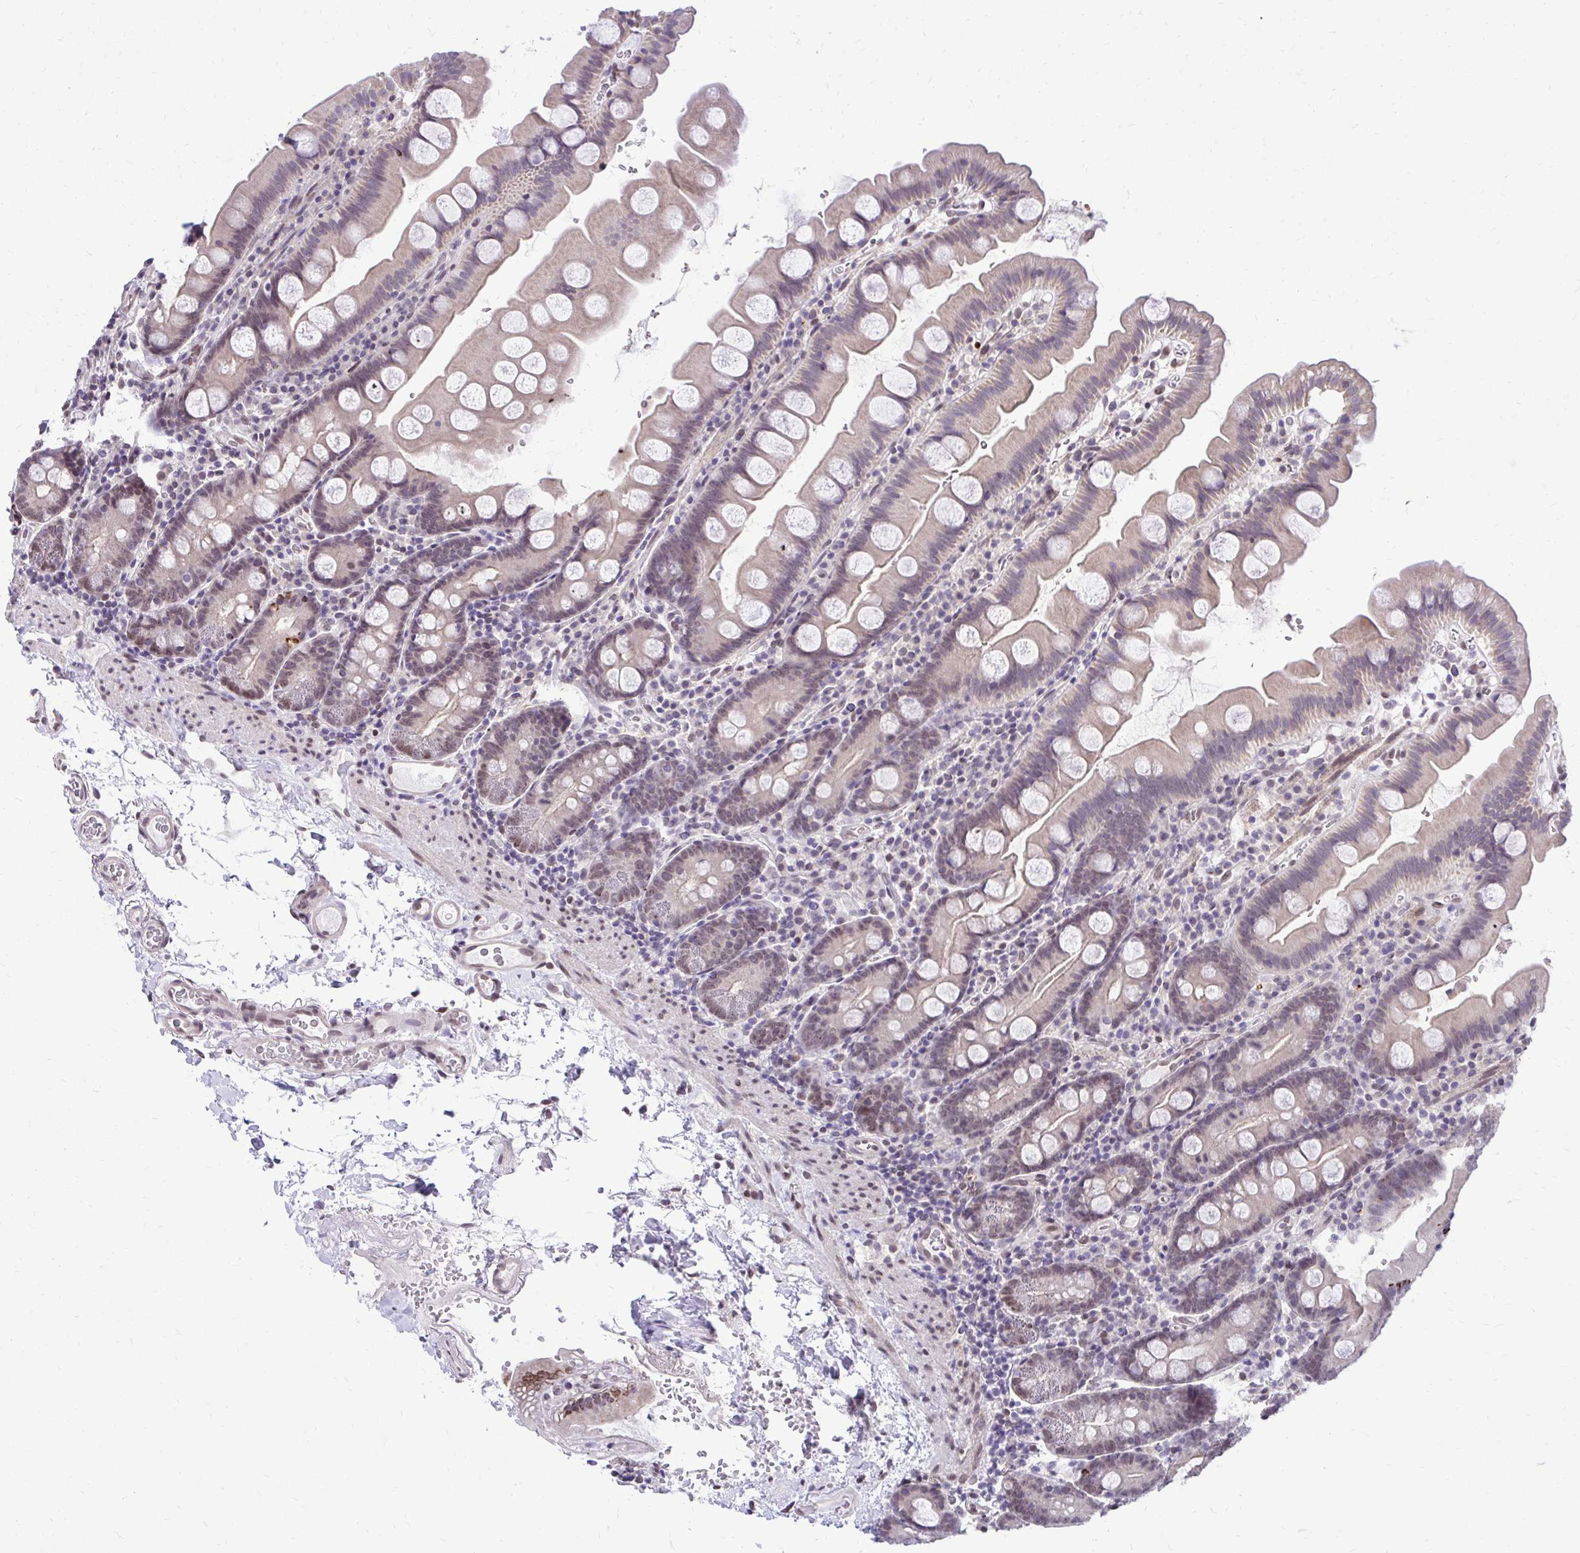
{"staining": {"intensity": "moderate", "quantity": "25%-75%", "location": "nuclear"}, "tissue": "small intestine", "cell_type": "Glandular cells", "image_type": "normal", "snomed": [{"axis": "morphology", "description": "Normal tissue, NOS"}, {"axis": "topography", "description": "Small intestine"}], "caption": "Protein positivity by immunohistochemistry demonstrates moderate nuclear positivity in approximately 25%-75% of glandular cells in normal small intestine.", "gene": "BANF1", "patient": {"sex": "female", "age": 68}}